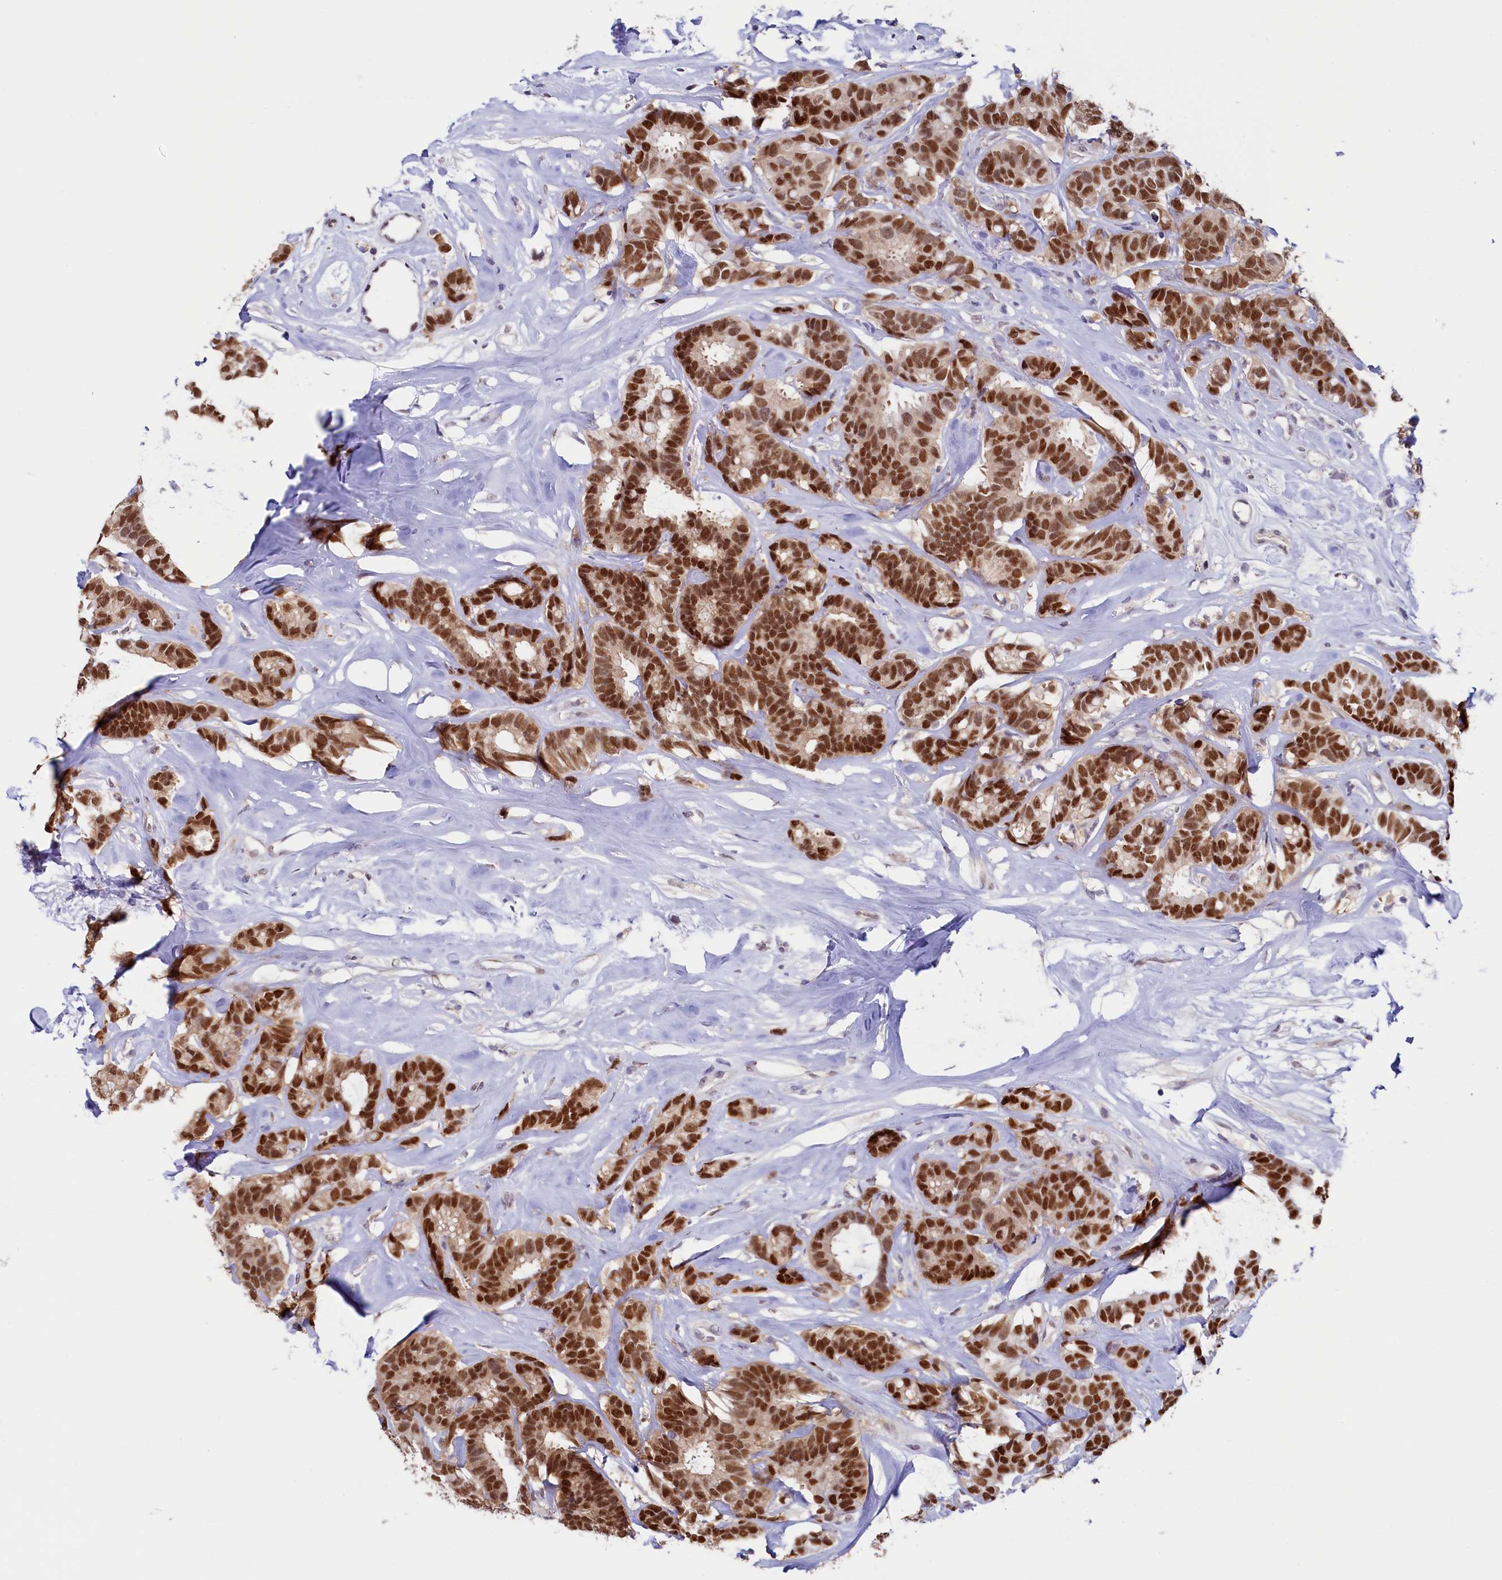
{"staining": {"intensity": "strong", "quantity": "25%-75%", "location": "nuclear"}, "tissue": "breast cancer", "cell_type": "Tumor cells", "image_type": "cancer", "snomed": [{"axis": "morphology", "description": "Duct carcinoma"}, {"axis": "topography", "description": "Breast"}], "caption": "Human breast cancer stained for a protein (brown) shows strong nuclear positive staining in about 25%-75% of tumor cells.", "gene": "FLYWCH2", "patient": {"sex": "female", "age": 87}}